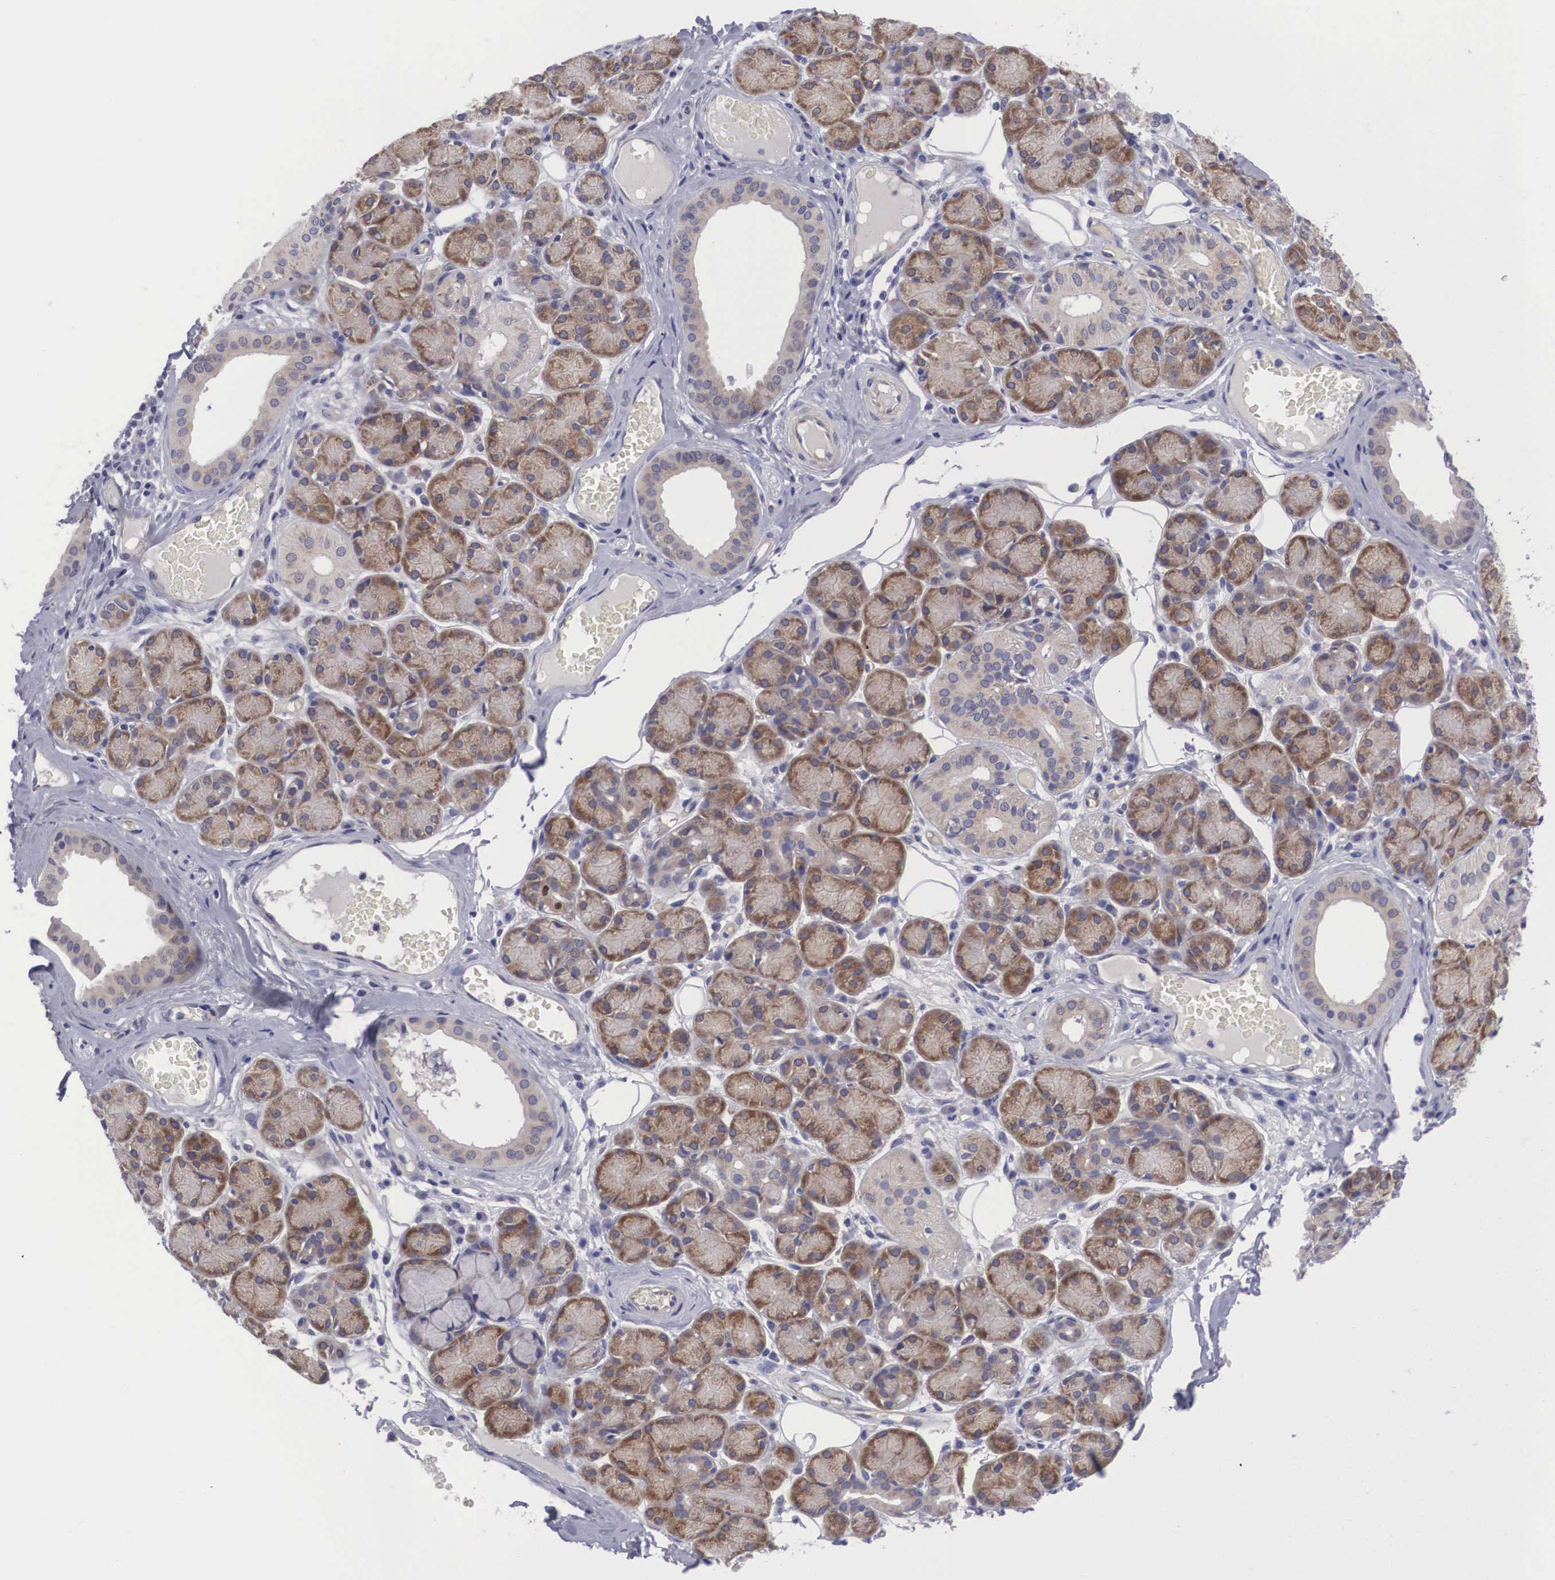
{"staining": {"intensity": "weak", "quantity": "25%-75%", "location": "cytoplasmic/membranous"}, "tissue": "salivary gland", "cell_type": "Glandular cells", "image_type": "normal", "snomed": [{"axis": "morphology", "description": "Normal tissue, NOS"}, {"axis": "topography", "description": "Salivary gland"}], "caption": "Weak cytoplasmic/membranous positivity is identified in approximately 25%-75% of glandular cells in unremarkable salivary gland. Nuclei are stained in blue.", "gene": "MAST4", "patient": {"sex": "male", "age": 54}}